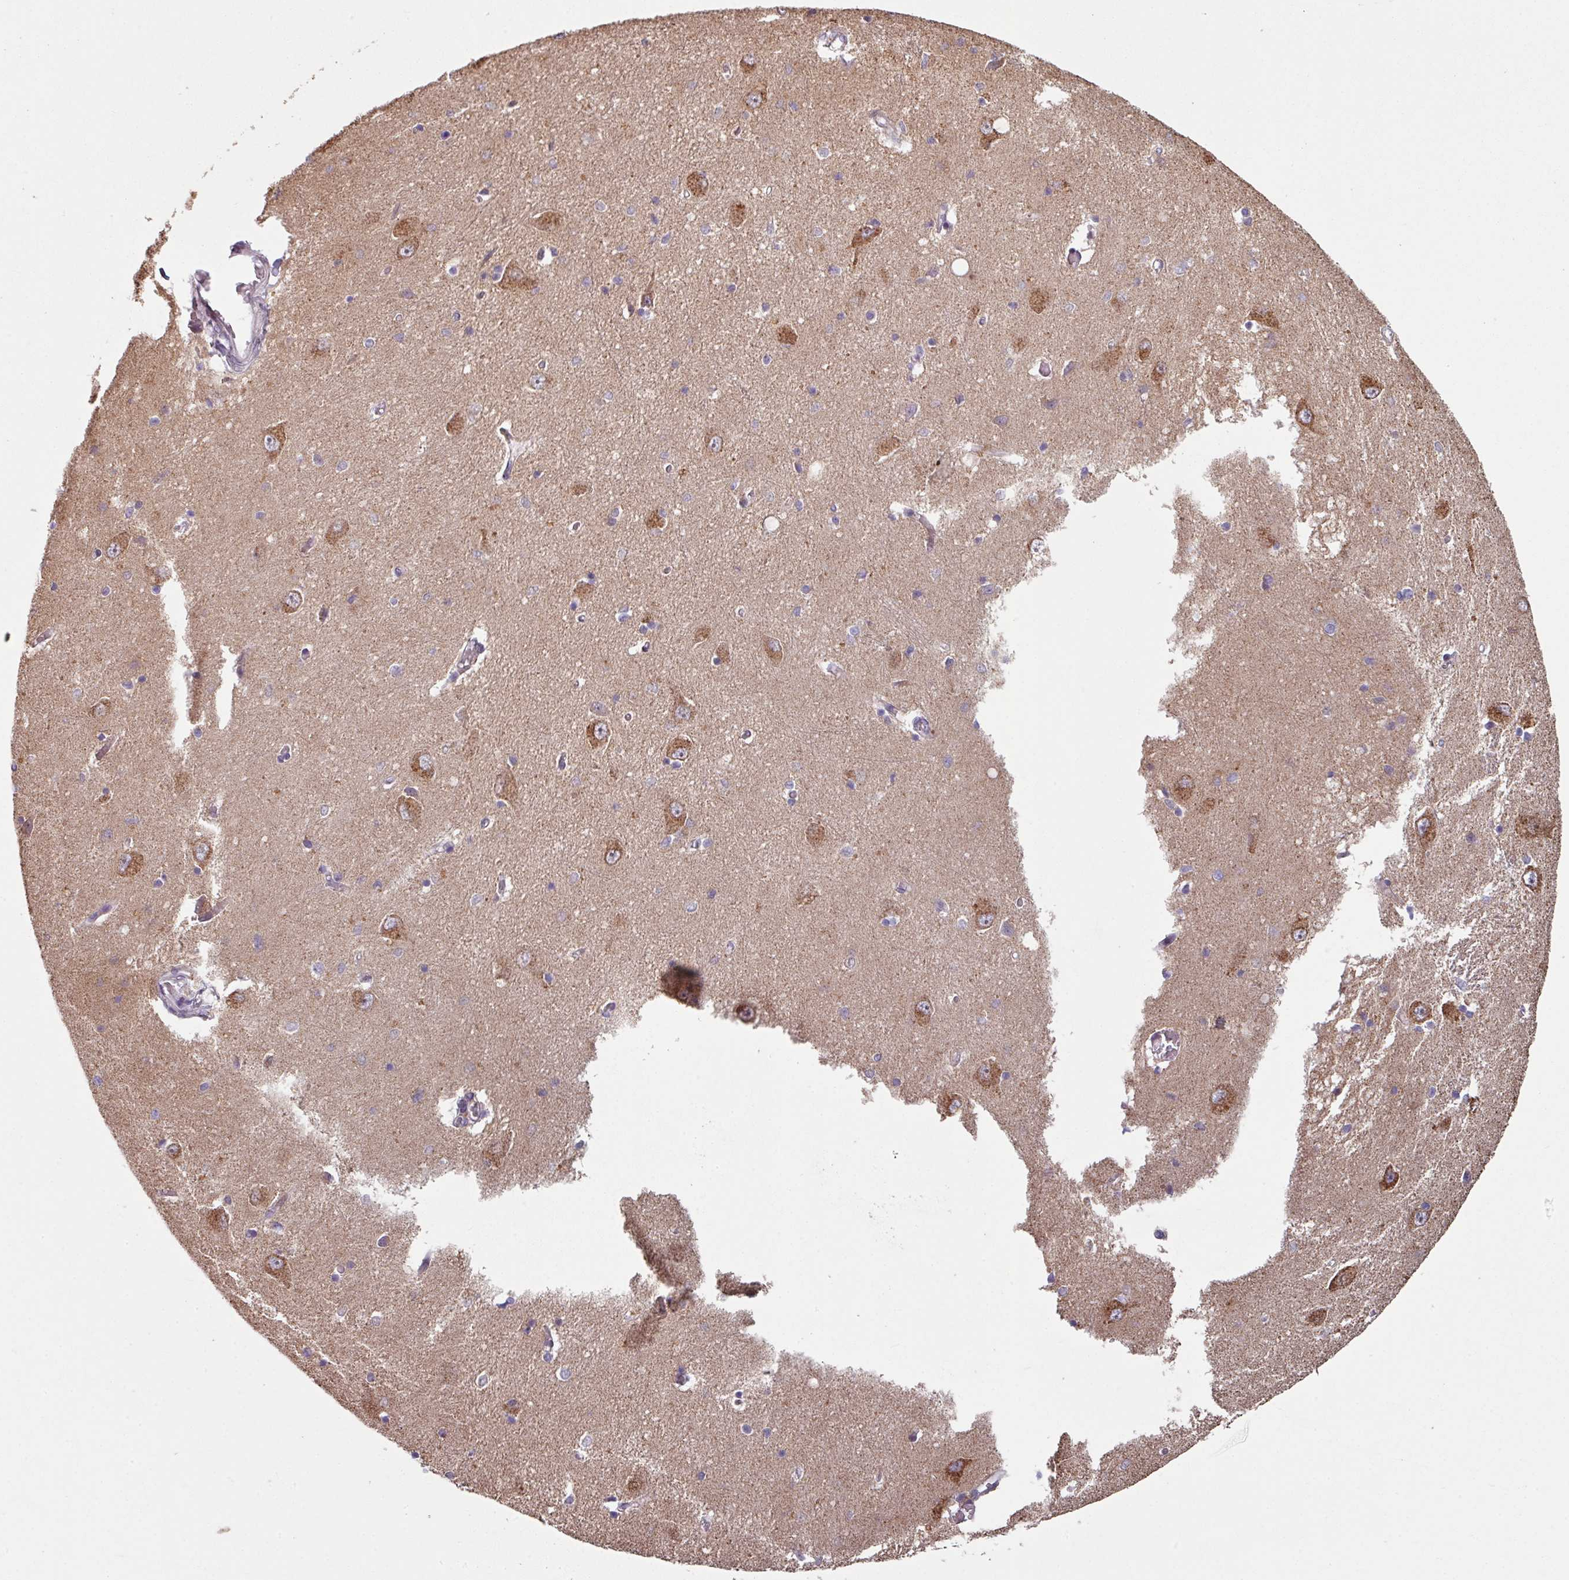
{"staining": {"intensity": "negative", "quantity": "none", "location": "none"}, "tissue": "hippocampus", "cell_type": "Glial cells", "image_type": "normal", "snomed": [{"axis": "morphology", "description": "Normal tissue, NOS"}, {"axis": "topography", "description": "Hippocampus"}], "caption": "Immunohistochemical staining of benign hippocampus reveals no significant staining in glial cells. (Immunohistochemistry (ihc), brightfield microscopy, high magnification).", "gene": "C2orf16", "patient": {"sex": "female", "age": 64}}